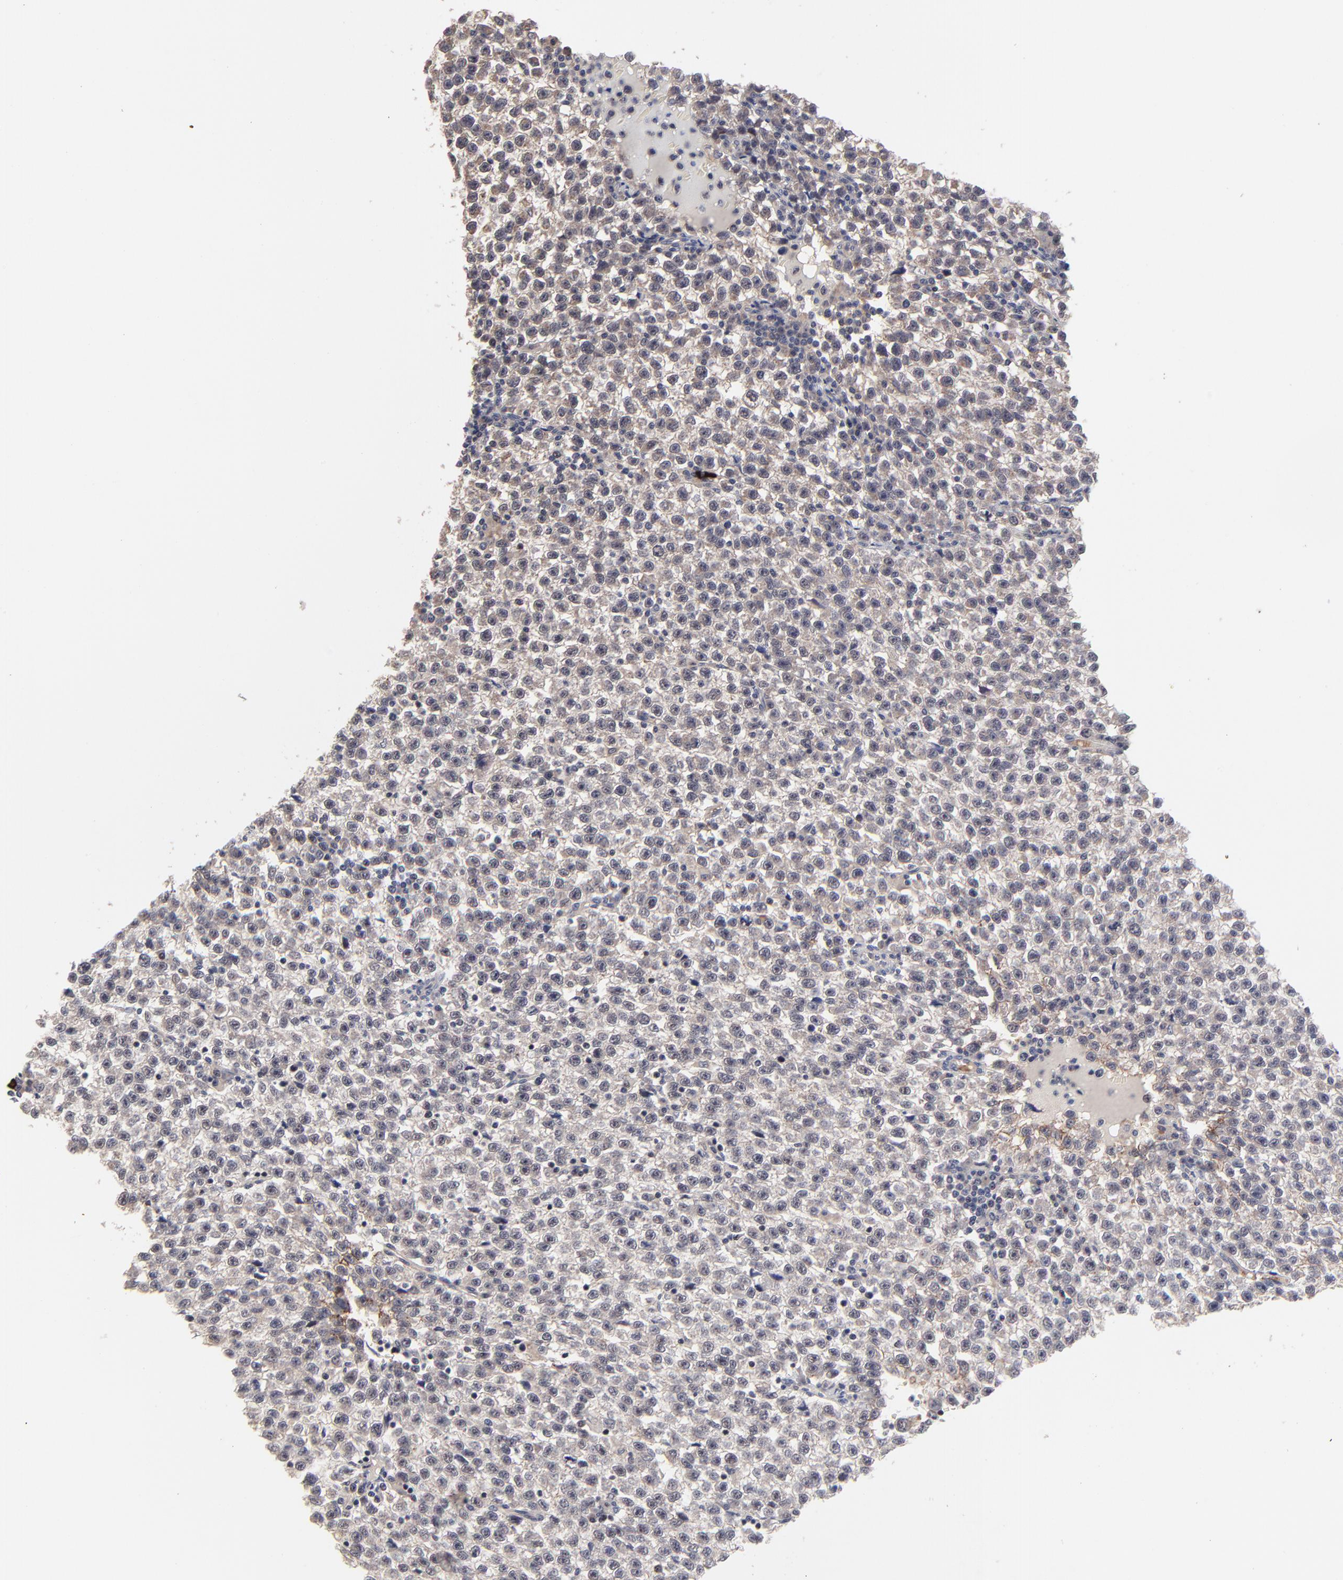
{"staining": {"intensity": "weak", "quantity": "25%-75%", "location": "cytoplasmic/membranous"}, "tissue": "testis cancer", "cell_type": "Tumor cells", "image_type": "cancer", "snomed": [{"axis": "morphology", "description": "Seminoma, NOS"}, {"axis": "topography", "description": "Testis"}], "caption": "About 25%-75% of tumor cells in testis seminoma exhibit weak cytoplasmic/membranous protein positivity as visualized by brown immunohistochemical staining.", "gene": "FRMD8", "patient": {"sex": "male", "age": 35}}